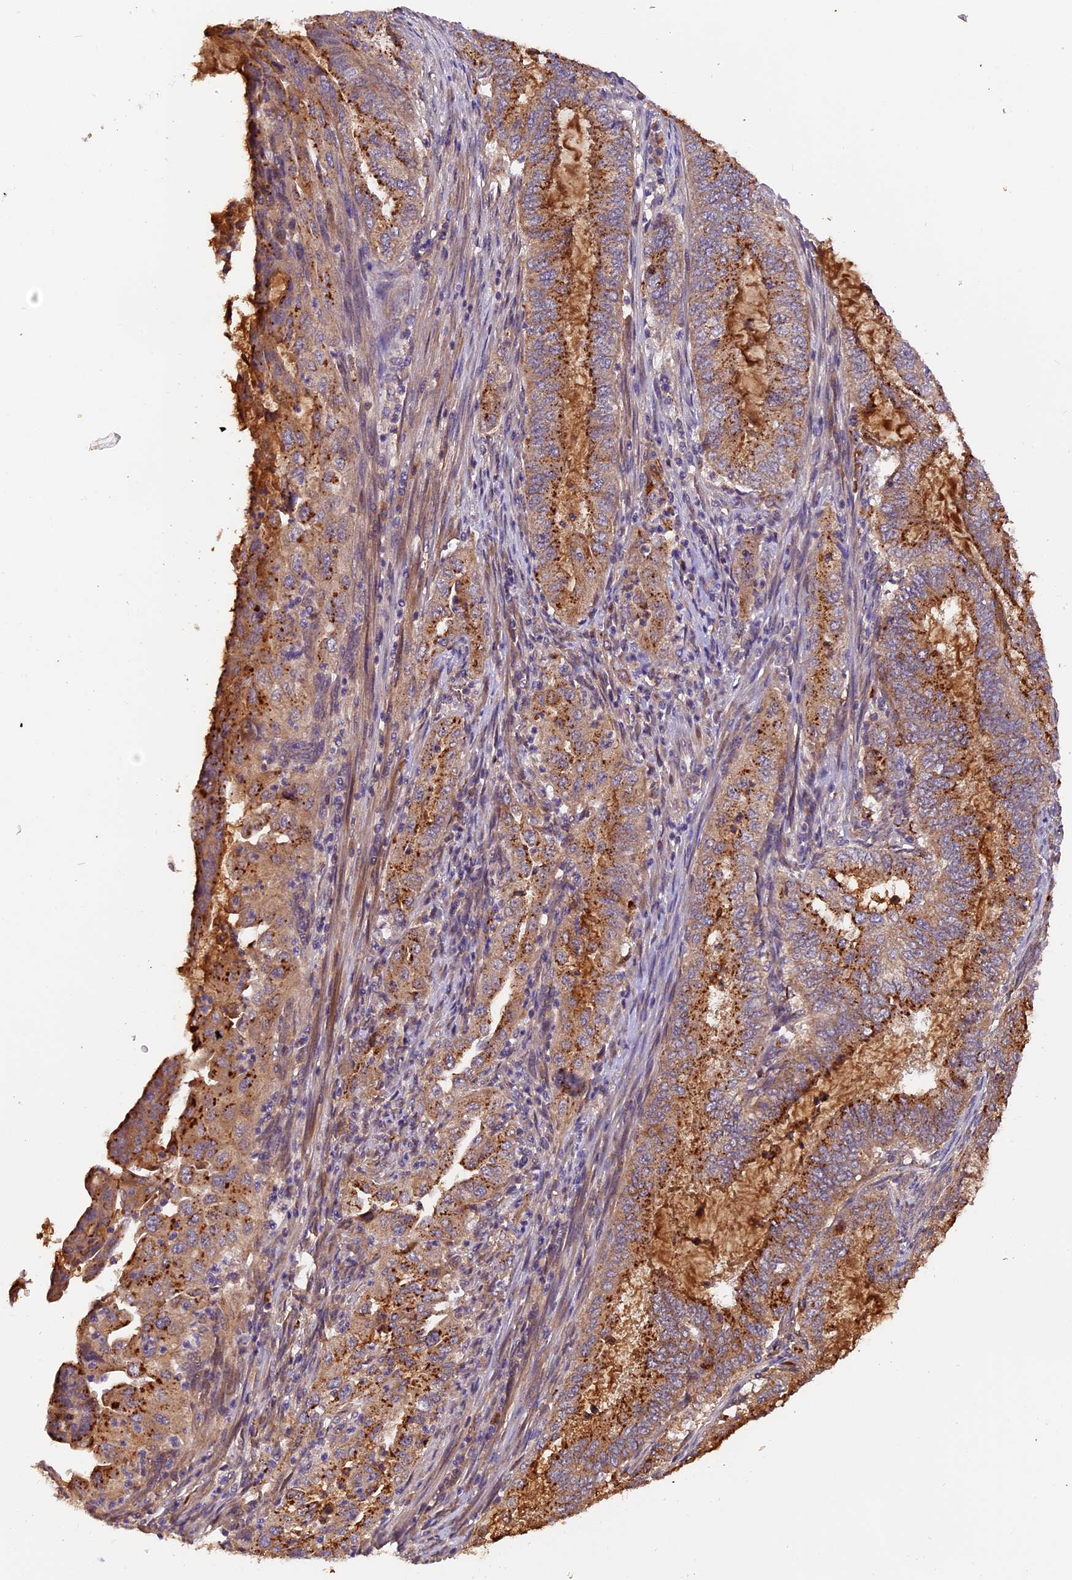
{"staining": {"intensity": "strong", "quantity": ">75%", "location": "cytoplasmic/membranous"}, "tissue": "endometrial cancer", "cell_type": "Tumor cells", "image_type": "cancer", "snomed": [{"axis": "morphology", "description": "Adenocarcinoma, NOS"}, {"axis": "topography", "description": "Endometrium"}], "caption": "This micrograph demonstrates immunohistochemistry (IHC) staining of endometrial adenocarcinoma, with high strong cytoplasmic/membranous expression in about >75% of tumor cells.", "gene": "COPE", "patient": {"sex": "female", "age": 51}}